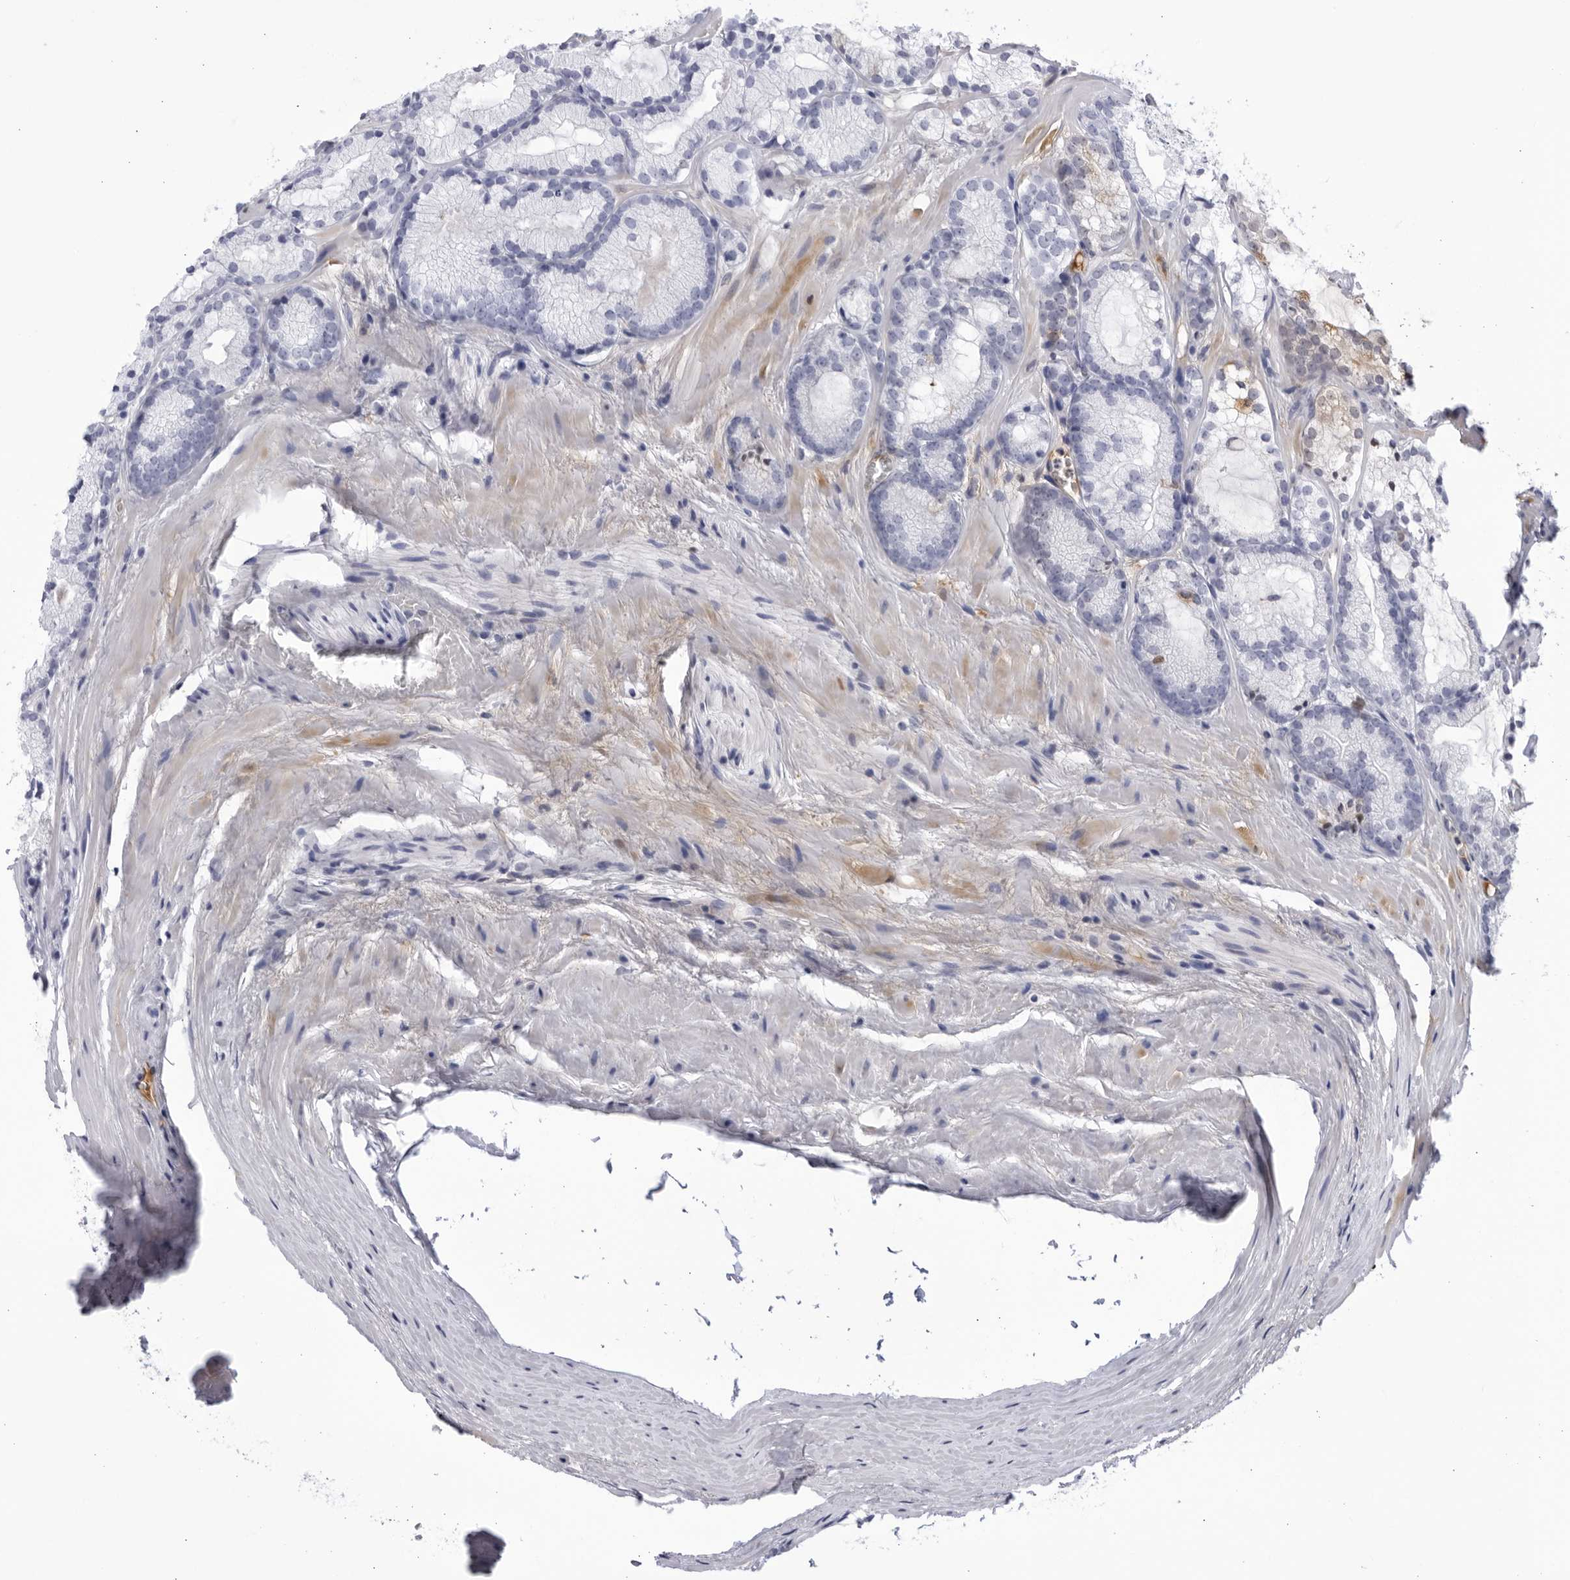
{"staining": {"intensity": "negative", "quantity": "none", "location": "none"}, "tissue": "prostate cancer", "cell_type": "Tumor cells", "image_type": "cancer", "snomed": [{"axis": "morphology", "description": "Adenocarcinoma, Low grade"}, {"axis": "topography", "description": "Prostate"}], "caption": "Prostate cancer (low-grade adenocarcinoma) was stained to show a protein in brown. There is no significant expression in tumor cells.", "gene": "CNBD1", "patient": {"sex": "male", "age": 72}}